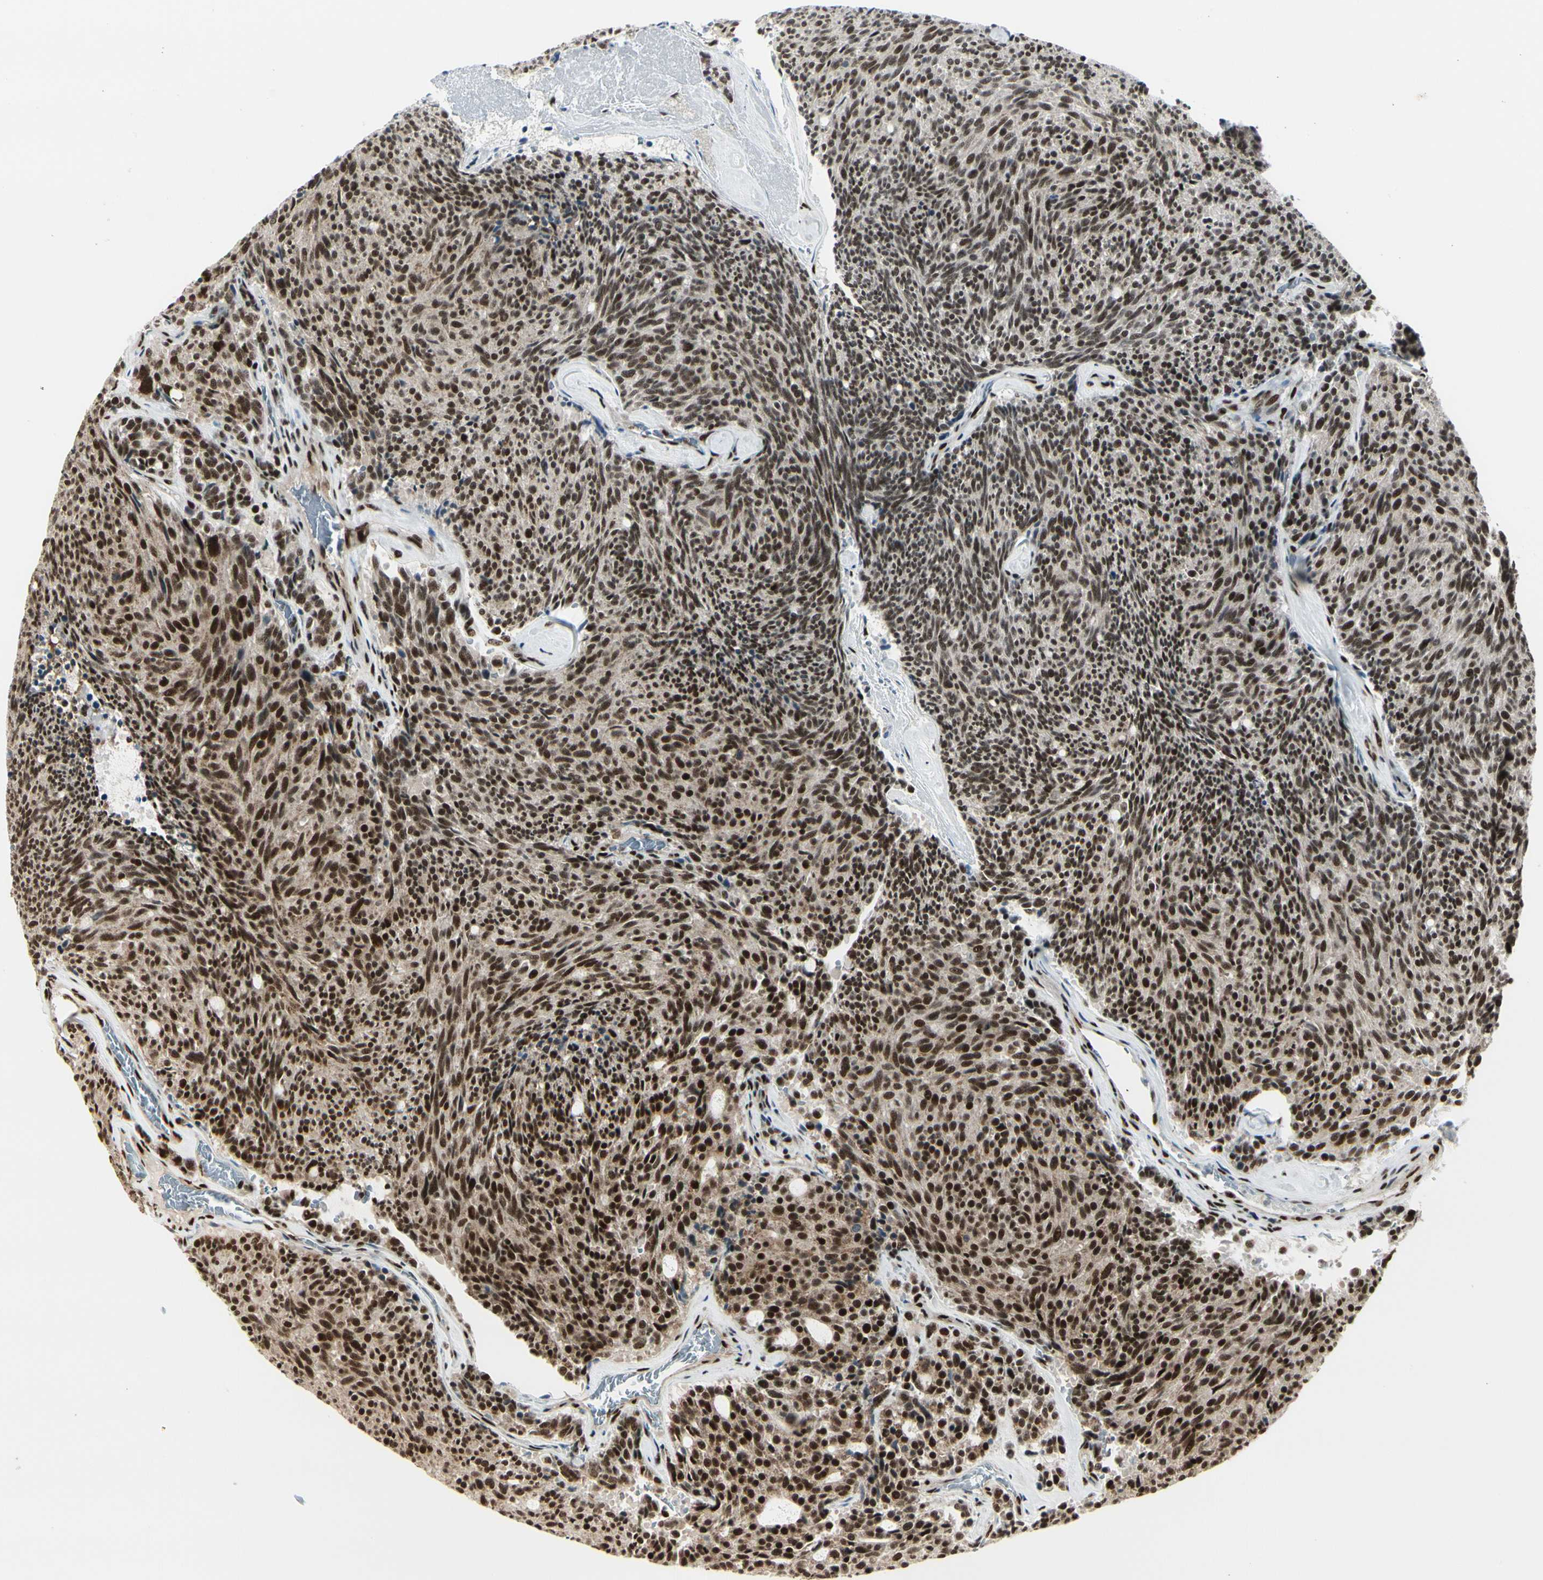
{"staining": {"intensity": "strong", "quantity": ">75%", "location": "nuclear"}, "tissue": "carcinoid", "cell_type": "Tumor cells", "image_type": "cancer", "snomed": [{"axis": "morphology", "description": "Carcinoid, malignant, NOS"}, {"axis": "topography", "description": "Pancreas"}], "caption": "An immunohistochemistry histopathology image of tumor tissue is shown. Protein staining in brown labels strong nuclear positivity in malignant carcinoid within tumor cells.", "gene": "HEXIM1", "patient": {"sex": "female", "age": 54}}